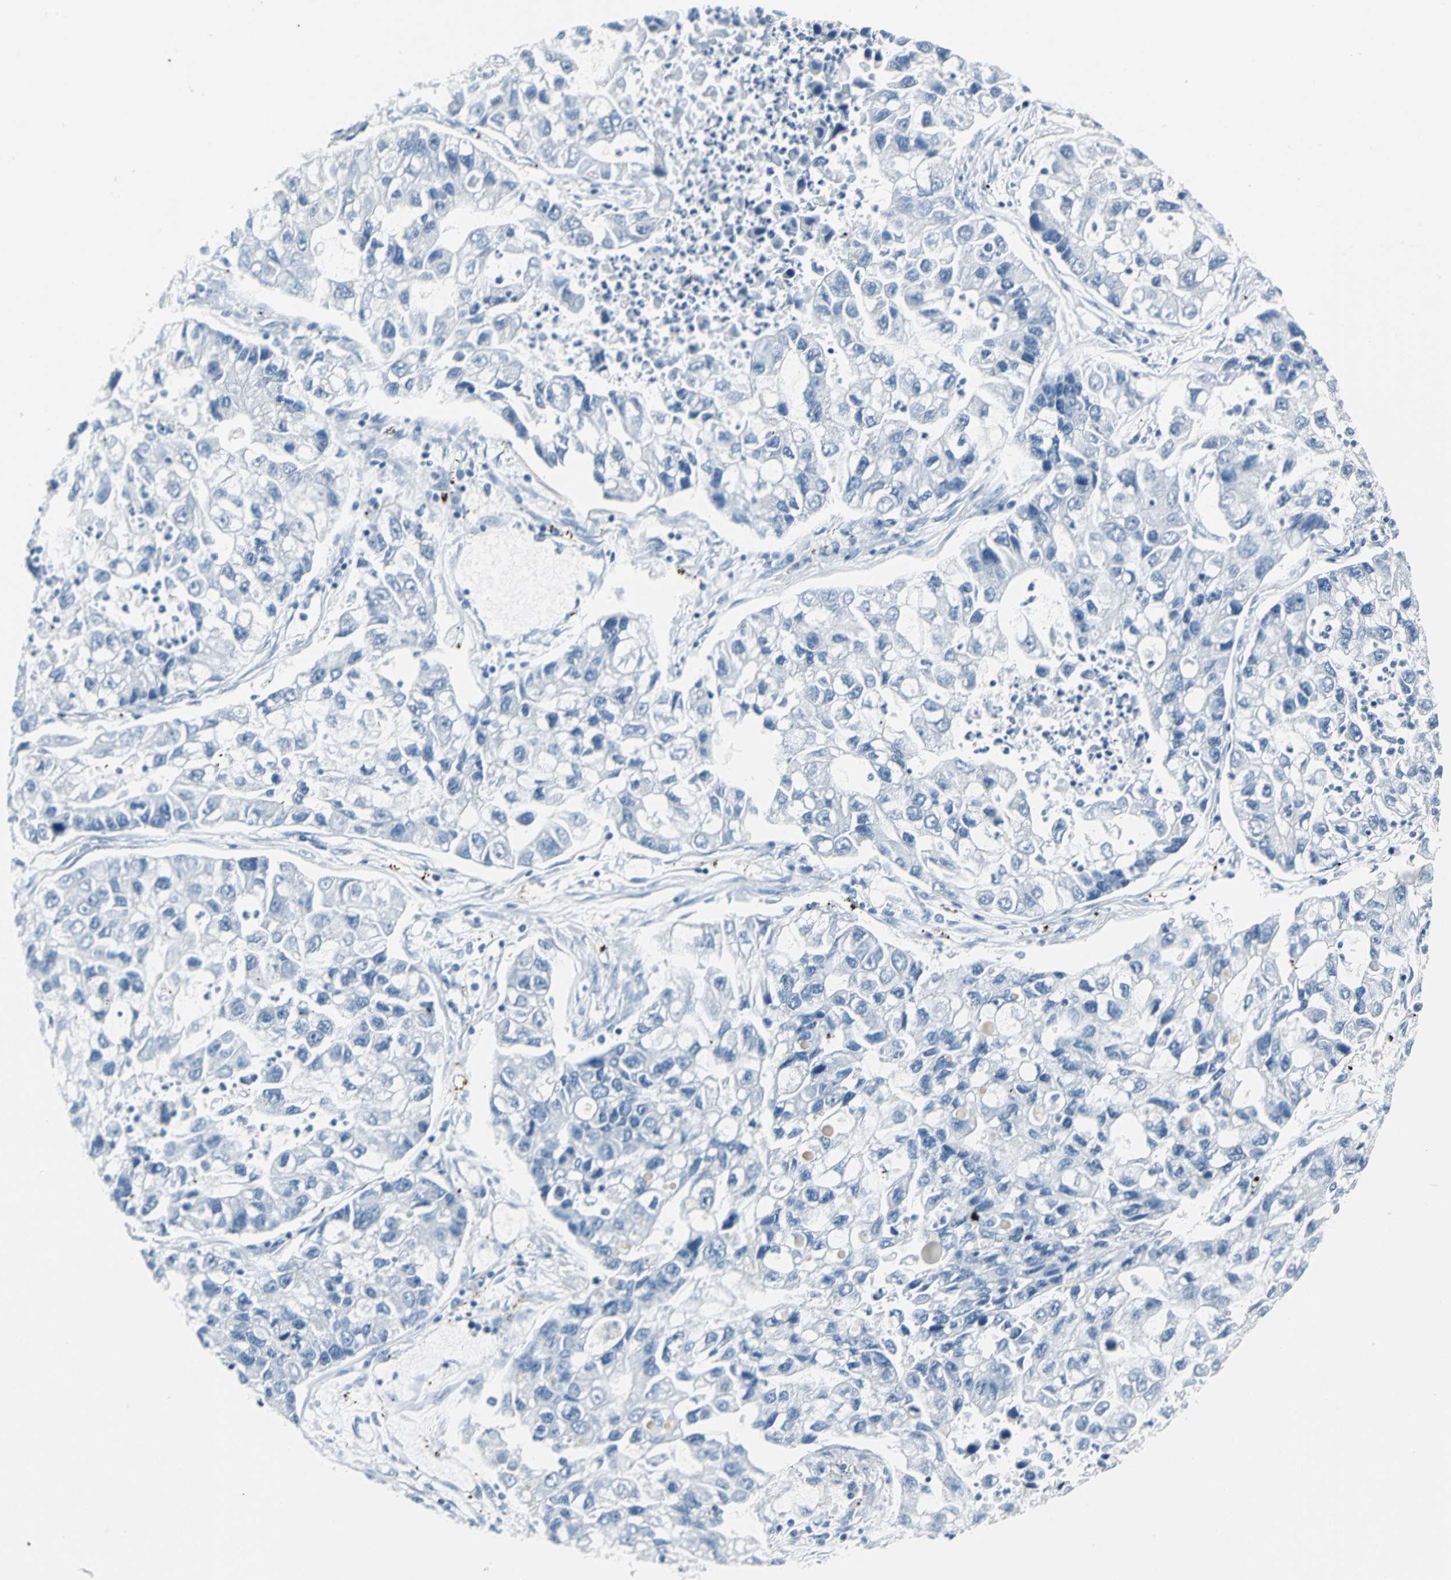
{"staining": {"intensity": "negative", "quantity": "none", "location": "none"}, "tissue": "lung cancer", "cell_type": "Tumor cells", "image_type": "cancer", "snomed": [{"axis": "morphology", "description": "Adenocarcinoma, NOS"}, {"axis": "topography", "description": "Lung"}], "caption": "An IHC micrograph of lung cancer is shown. There is no staining in tumor cells of lung cancer. (DAB immunohistochemistry (IHC), high magnification).", "gene": "RIPOR1", "patient": {"sex": "female", "age": 51}}